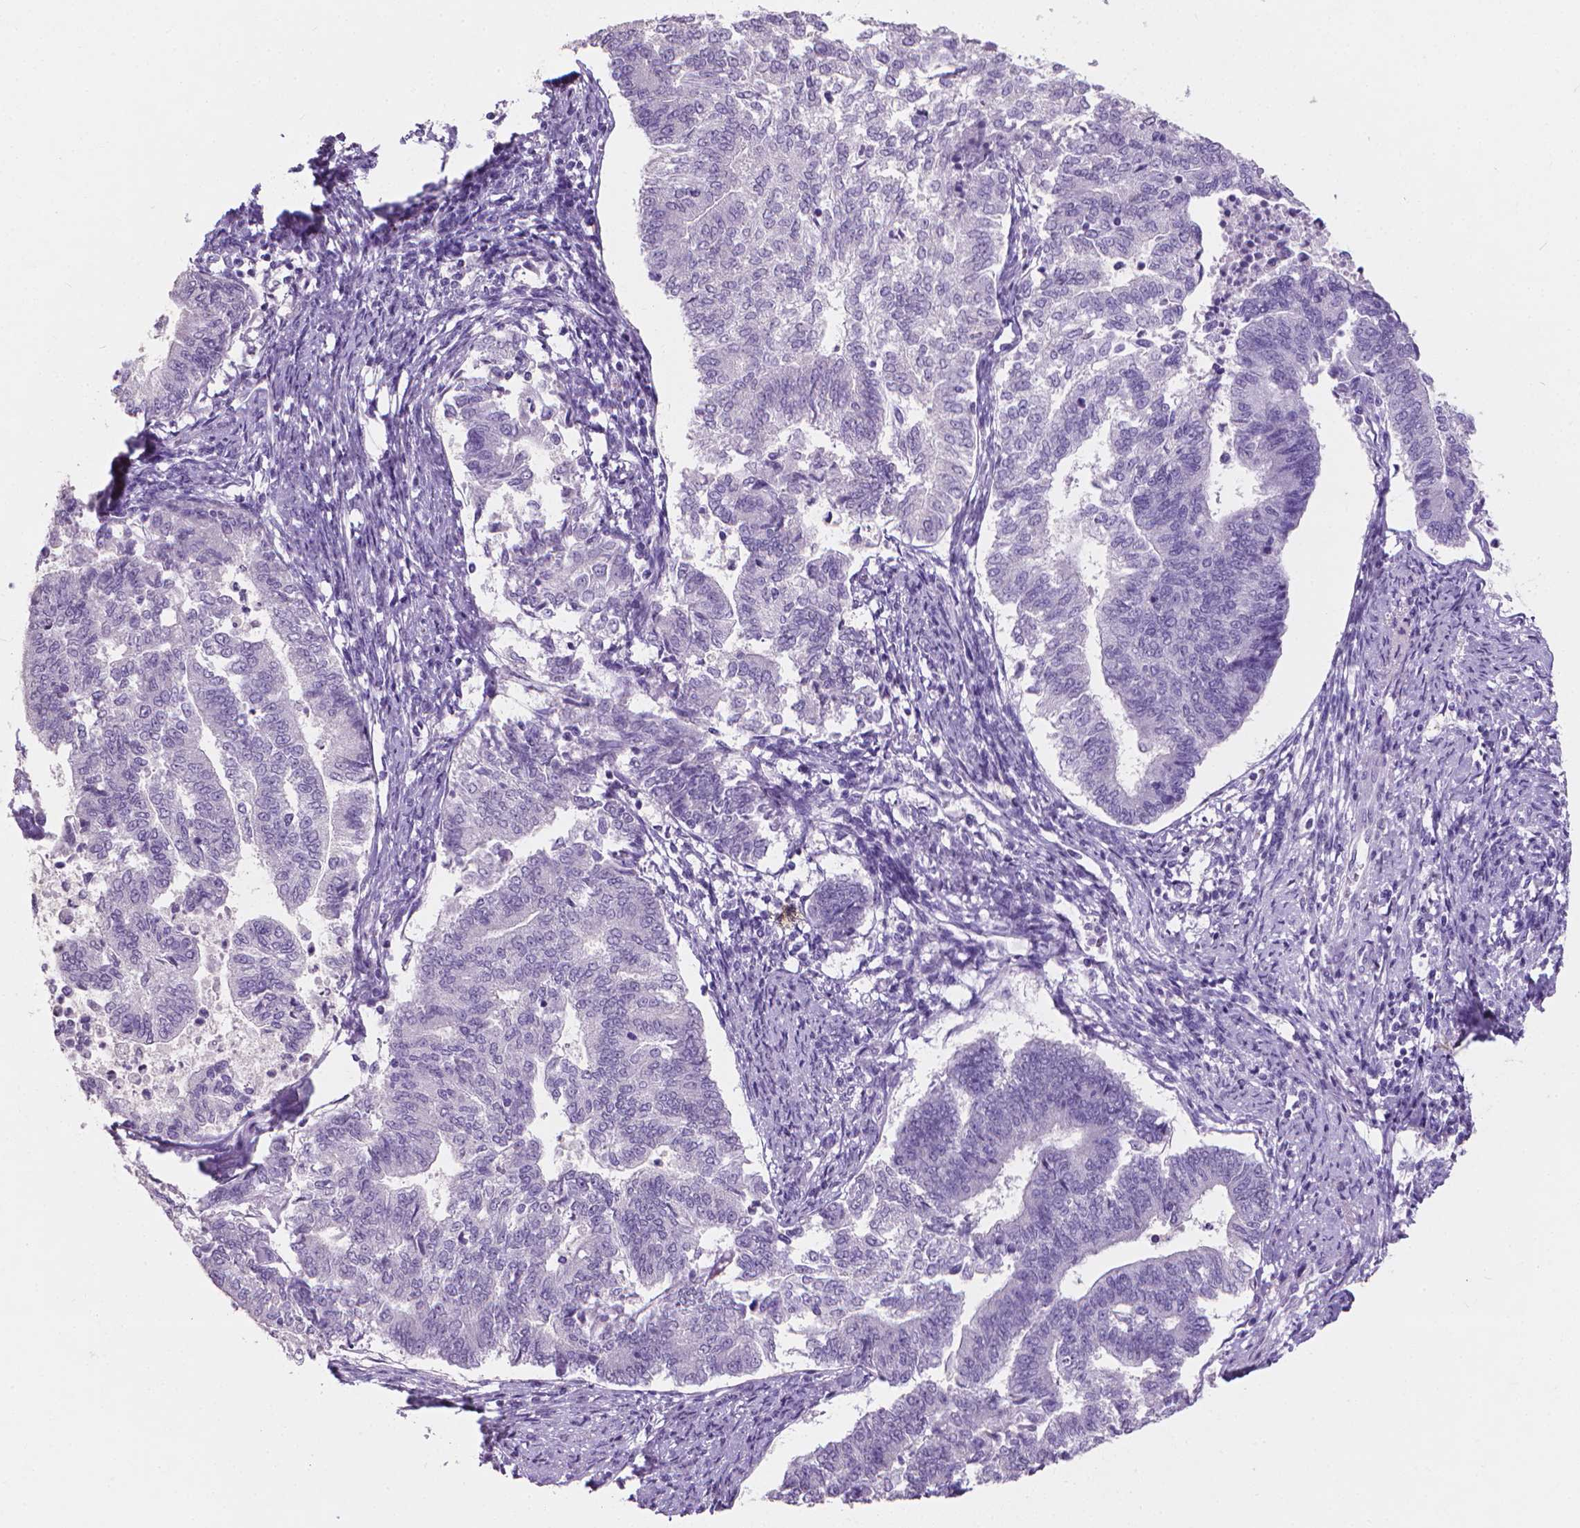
{"staining": {"intensity": "negative", "quantity": "none", "location": "none"}, "tissue": "endometrial cancer", "cell_type": "Tumor cells", "image_type": "cancer", "snomed": [{"axis": "morphology", "description": "Adenocarcinoma, NOS"}, {"axis": "topography", "description": "Endometrium"}], "caption": "This is an IHC photomicrograph of human endometrial cancer (adenocarcinoma). There is no staining in tumor cells.", "gene": "XPNPEP2", "patient": {"sex": "female", "age": 65}}